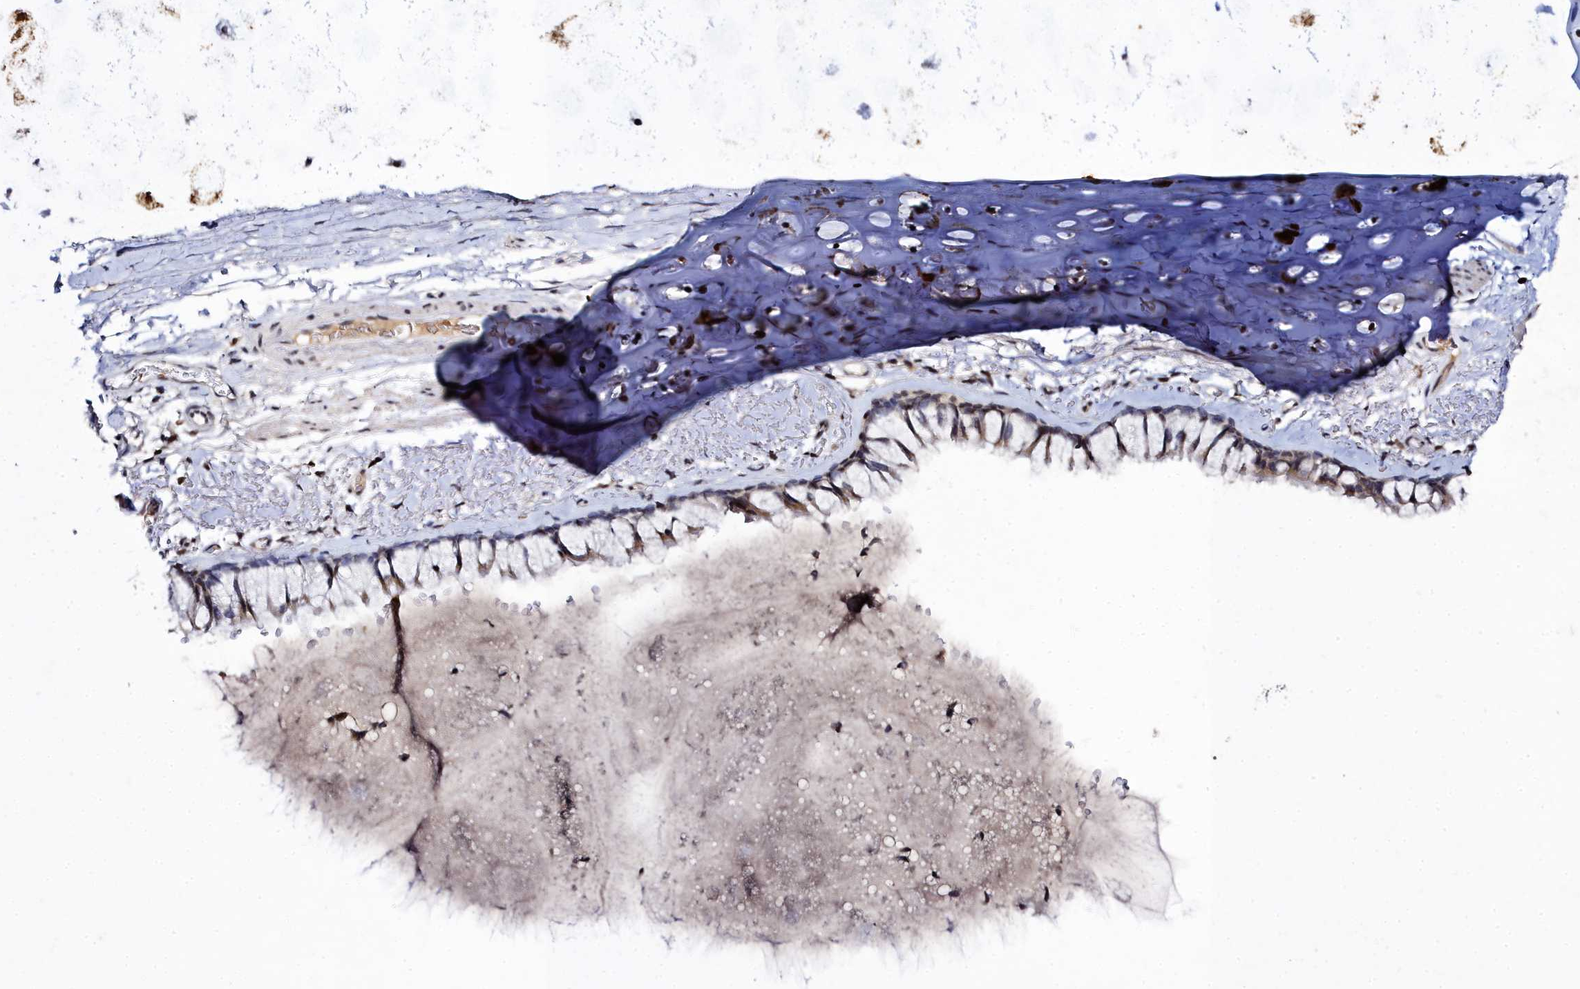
{"staining": {"intensity": "weak", "quantity": "25%-75%", "location": "cytoplasmic/membranous"}, "tissue": "bronchus", "cell_type": "Respiratory epithelial cells", "image_type": "normal", "snomed": [{"axis": "morphology", "description": "Normal tissue, NOS"}, {"axis": "topography", "description": "Bronchus"}], "caption": "A low amount of weak cytoplasmic/membranous staining is seen in approximately 25%-75% of respiratory epithelial cells in normal bronchus. The staining was performed using DAB, with brown indicating positive protein expression. Nuclei are stained blue with hematoxylin.", "gene": "FZD4", "patient": {"sex": "male", "age": 65}}